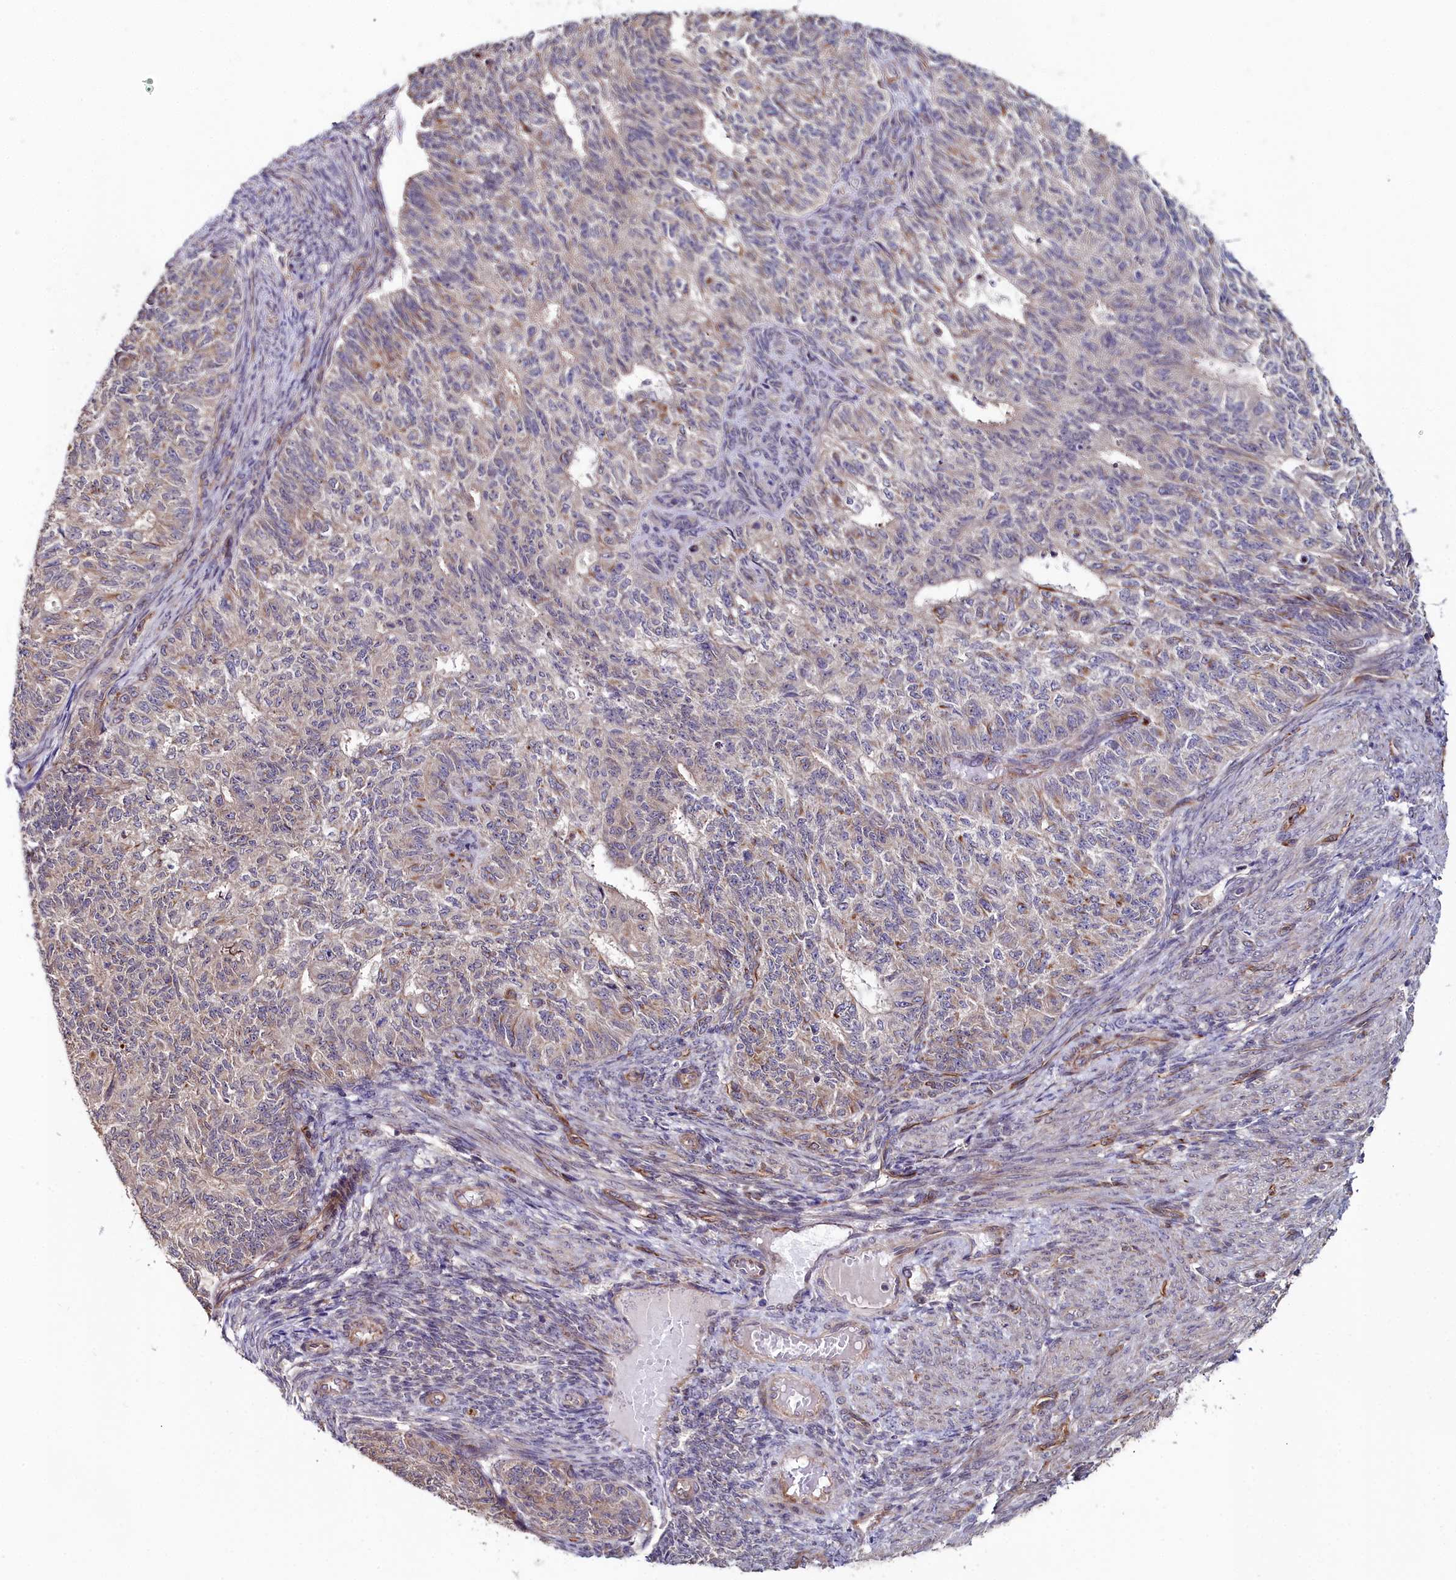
{"staining": {"intensity": "weak", "quantity": "<25%", "location": "cytoplasmic/membranous"}, "tissue": "endometrial cancer", "cell_type": "Tumor cells", "image_type": "cancer", "snomed": [{"axis": "morphology", "description": "Adenocarcinoma, NOS"}, {"axis": "topography", "description": "Endometrium"}], "caption": "The immunohistochemistry image has no significant staining in tumor cells of adenocarcinoma (endometrial) tissue.", "gene": "C4orf19", "patient": {"sex": "female", "age": 32}}